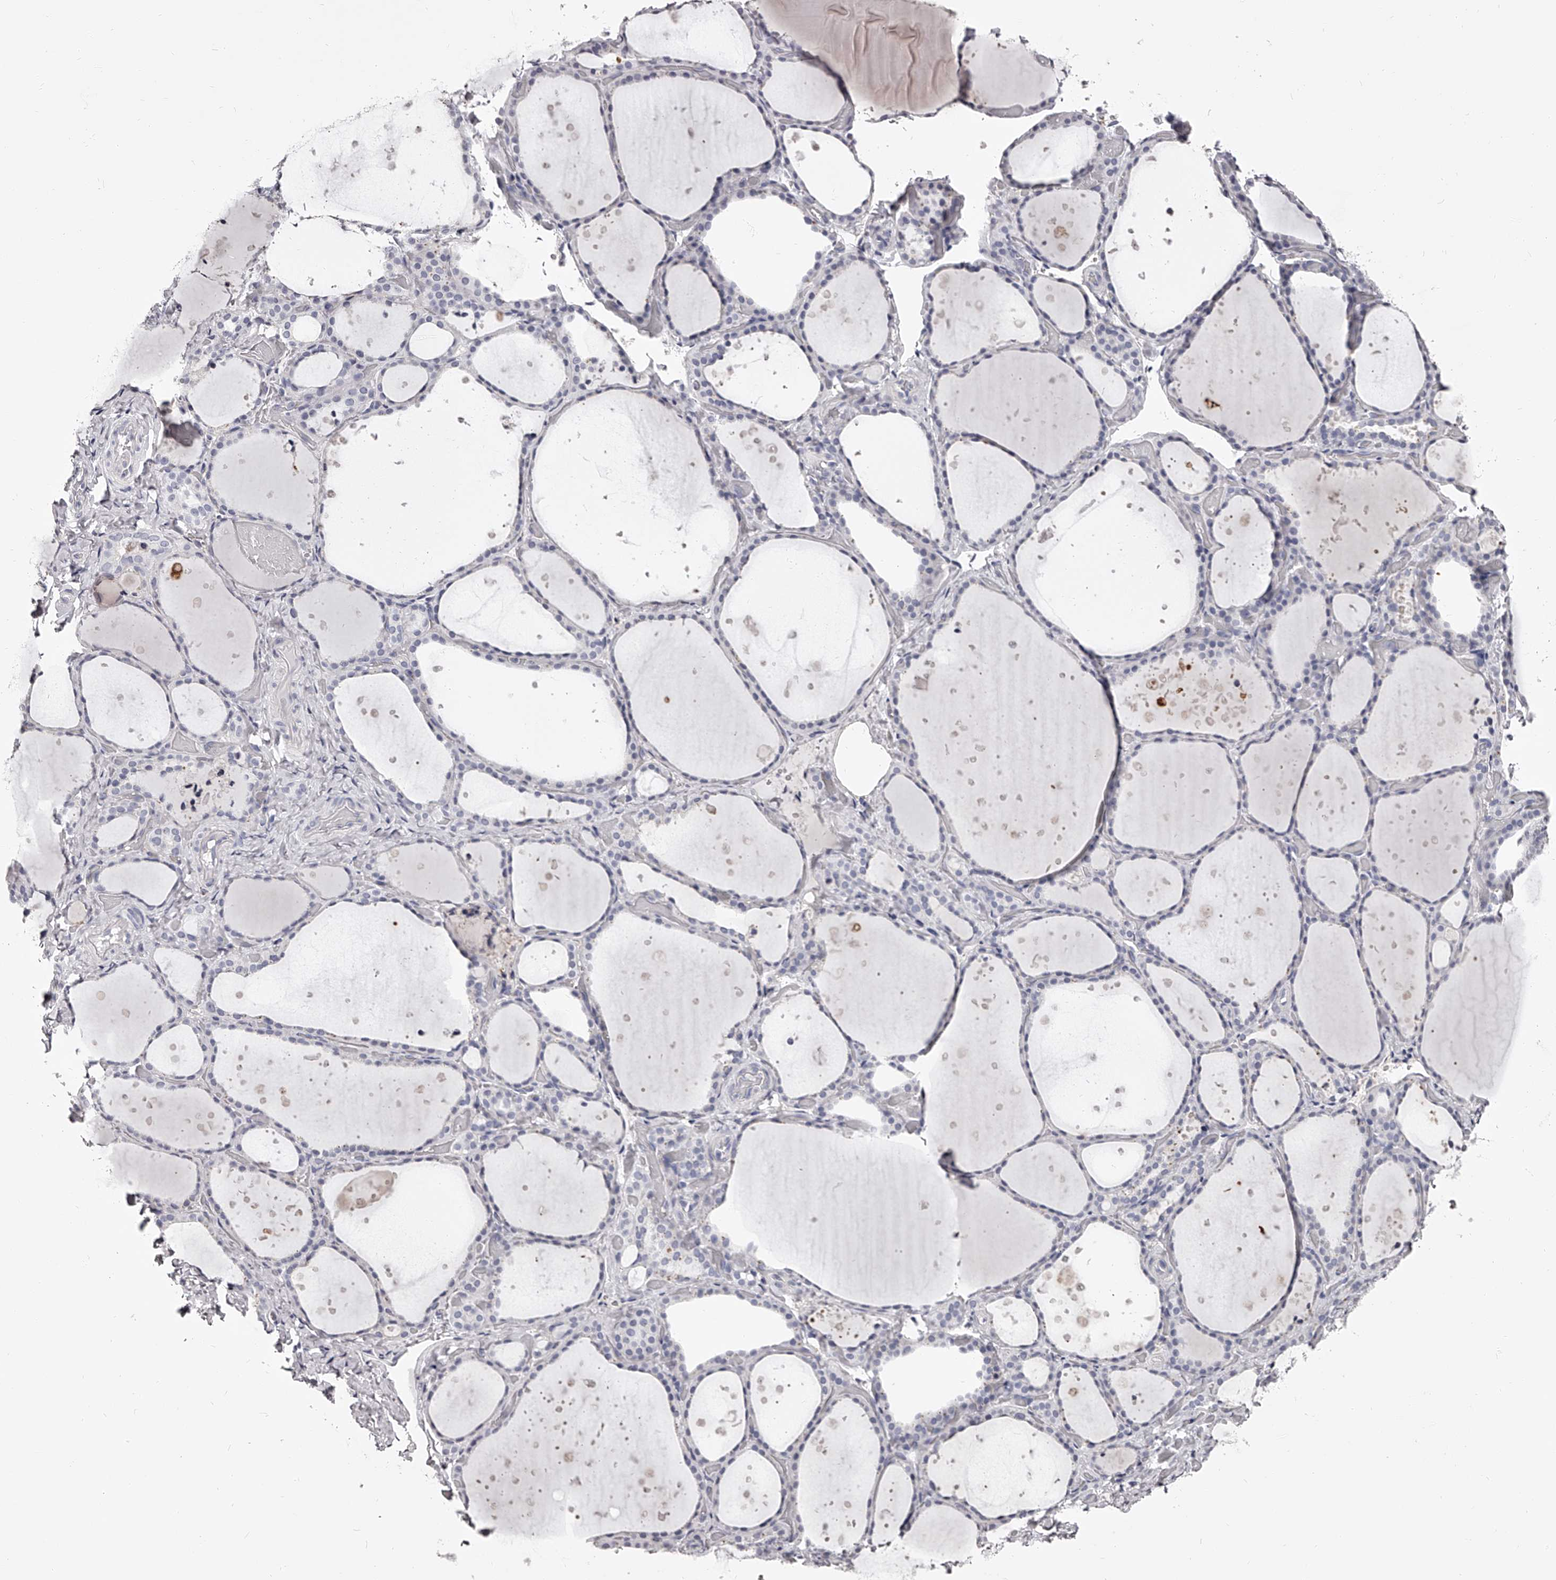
{"staining": {"intensity": "negative", "quantity": "none", "location": "none"}, "tissue": "thyroid gland", "cell_type": "Glandular cells", "image_type": "normal", "snomed": [{"axis": "morphology", "description": "Normal tissue, NOS"}, {"axis": "topography", "description": "Thyroid gland"}], "caption": "This is an immunohistochemistry image of normal thyroid gland. There is no positivity in glandular cells.", "gene": "PACSIN1", "patient": {"sex": "female", "age": 44}}